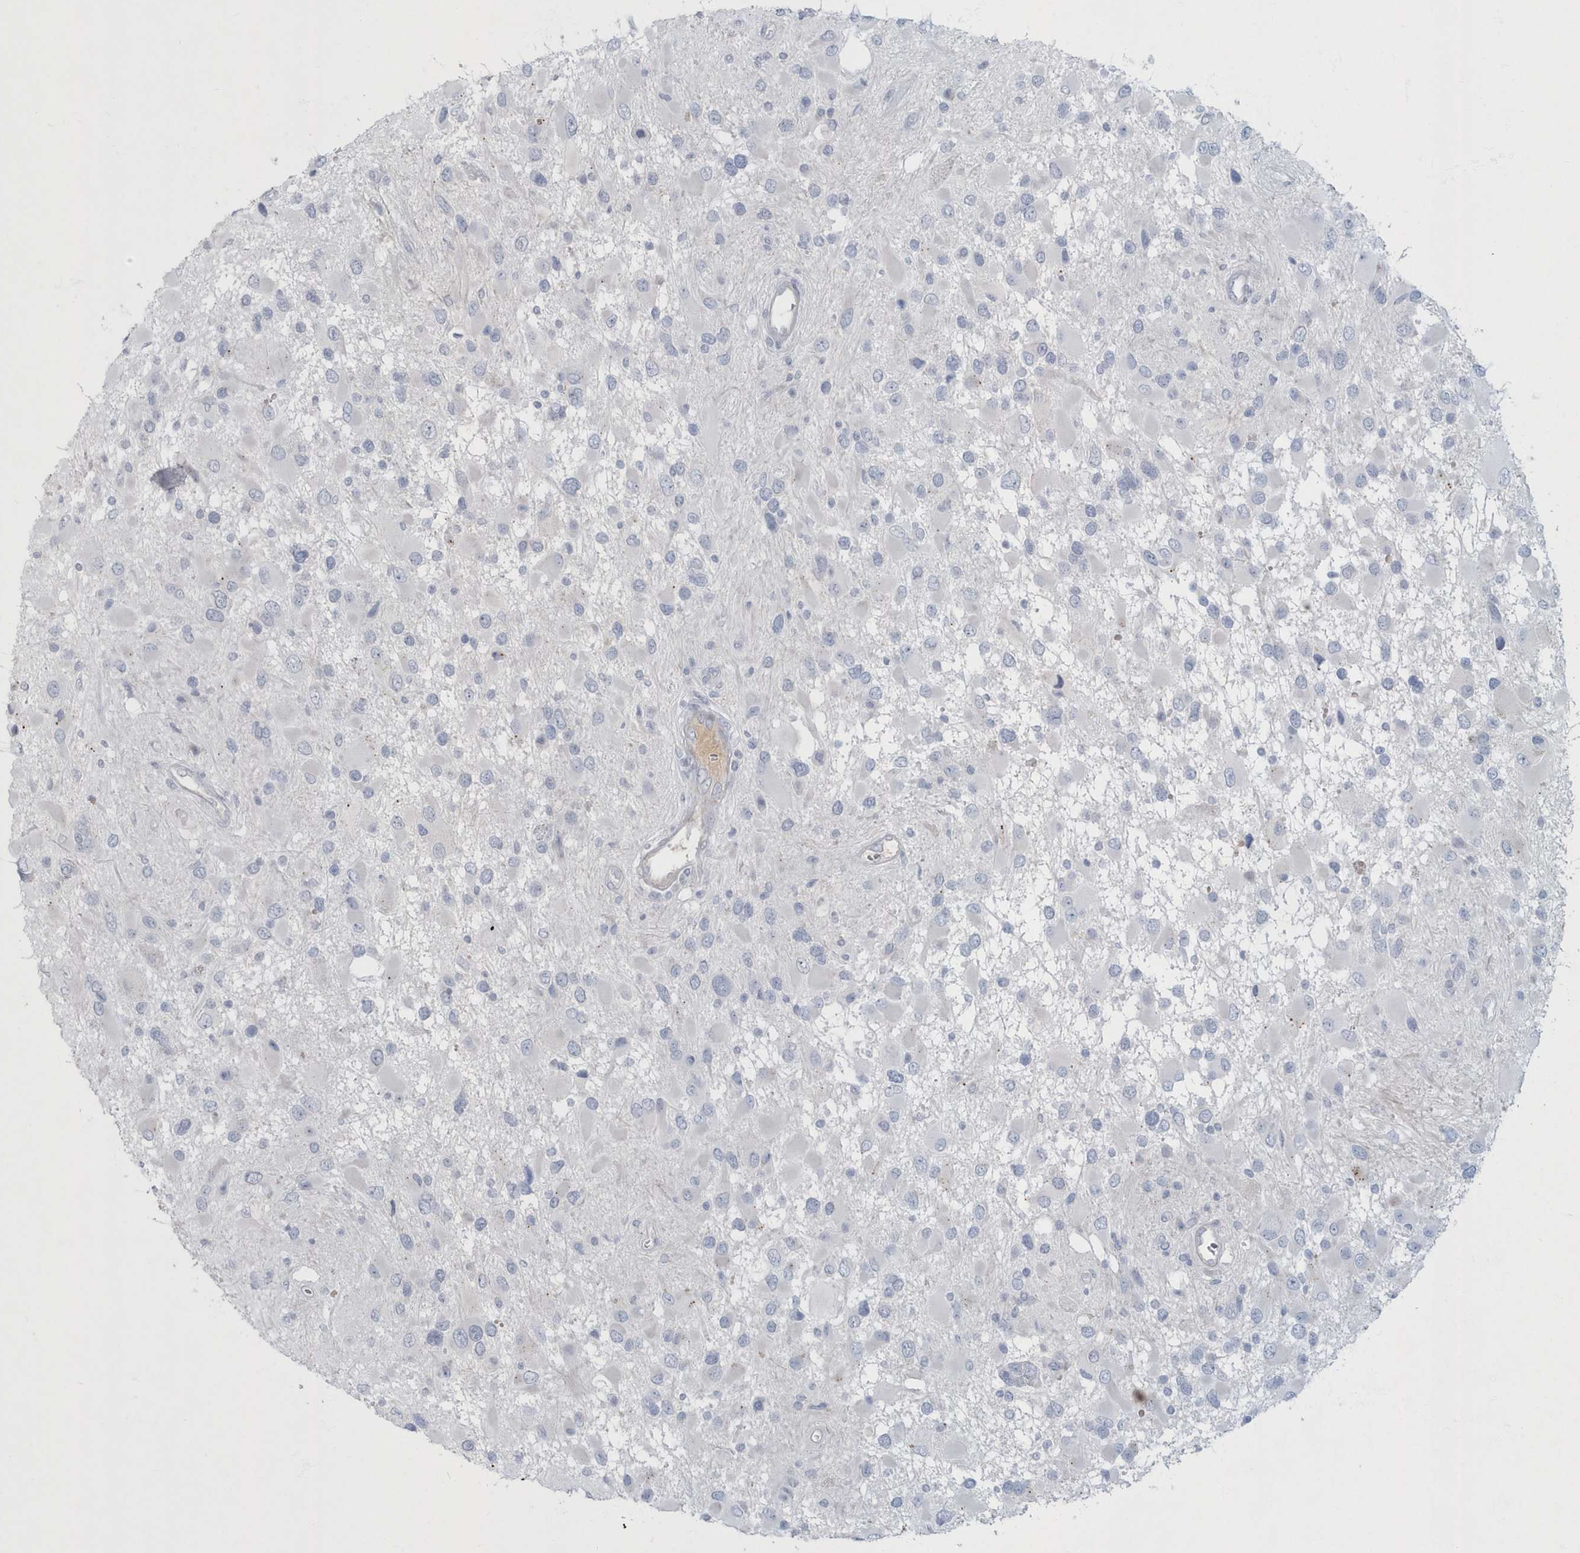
{"staining": {"intensity": "negative", "quantity": "none", "location": "none"}, "tissue": "glioma", "cell_type": "Tumor cells", "image_type": "cancer", "snomed": [{"axis": "morphology", "description": "Glioma, malignant, High grade"}, {"axis": "topography", "description": "Brain"}], "caption": "Immunohistochemistry histopathology image of neoplastic tissue: human glioma stained with DAB demonstrates no significant protein positivity in tumor cells. (DAB (3,3'-diaminobenzidine) immunohistochemistry (IHC) visualized using brightfield microscopy, high magnification).", "gene": "MYOT", "patient": {"sex": "male", "age": 53}}